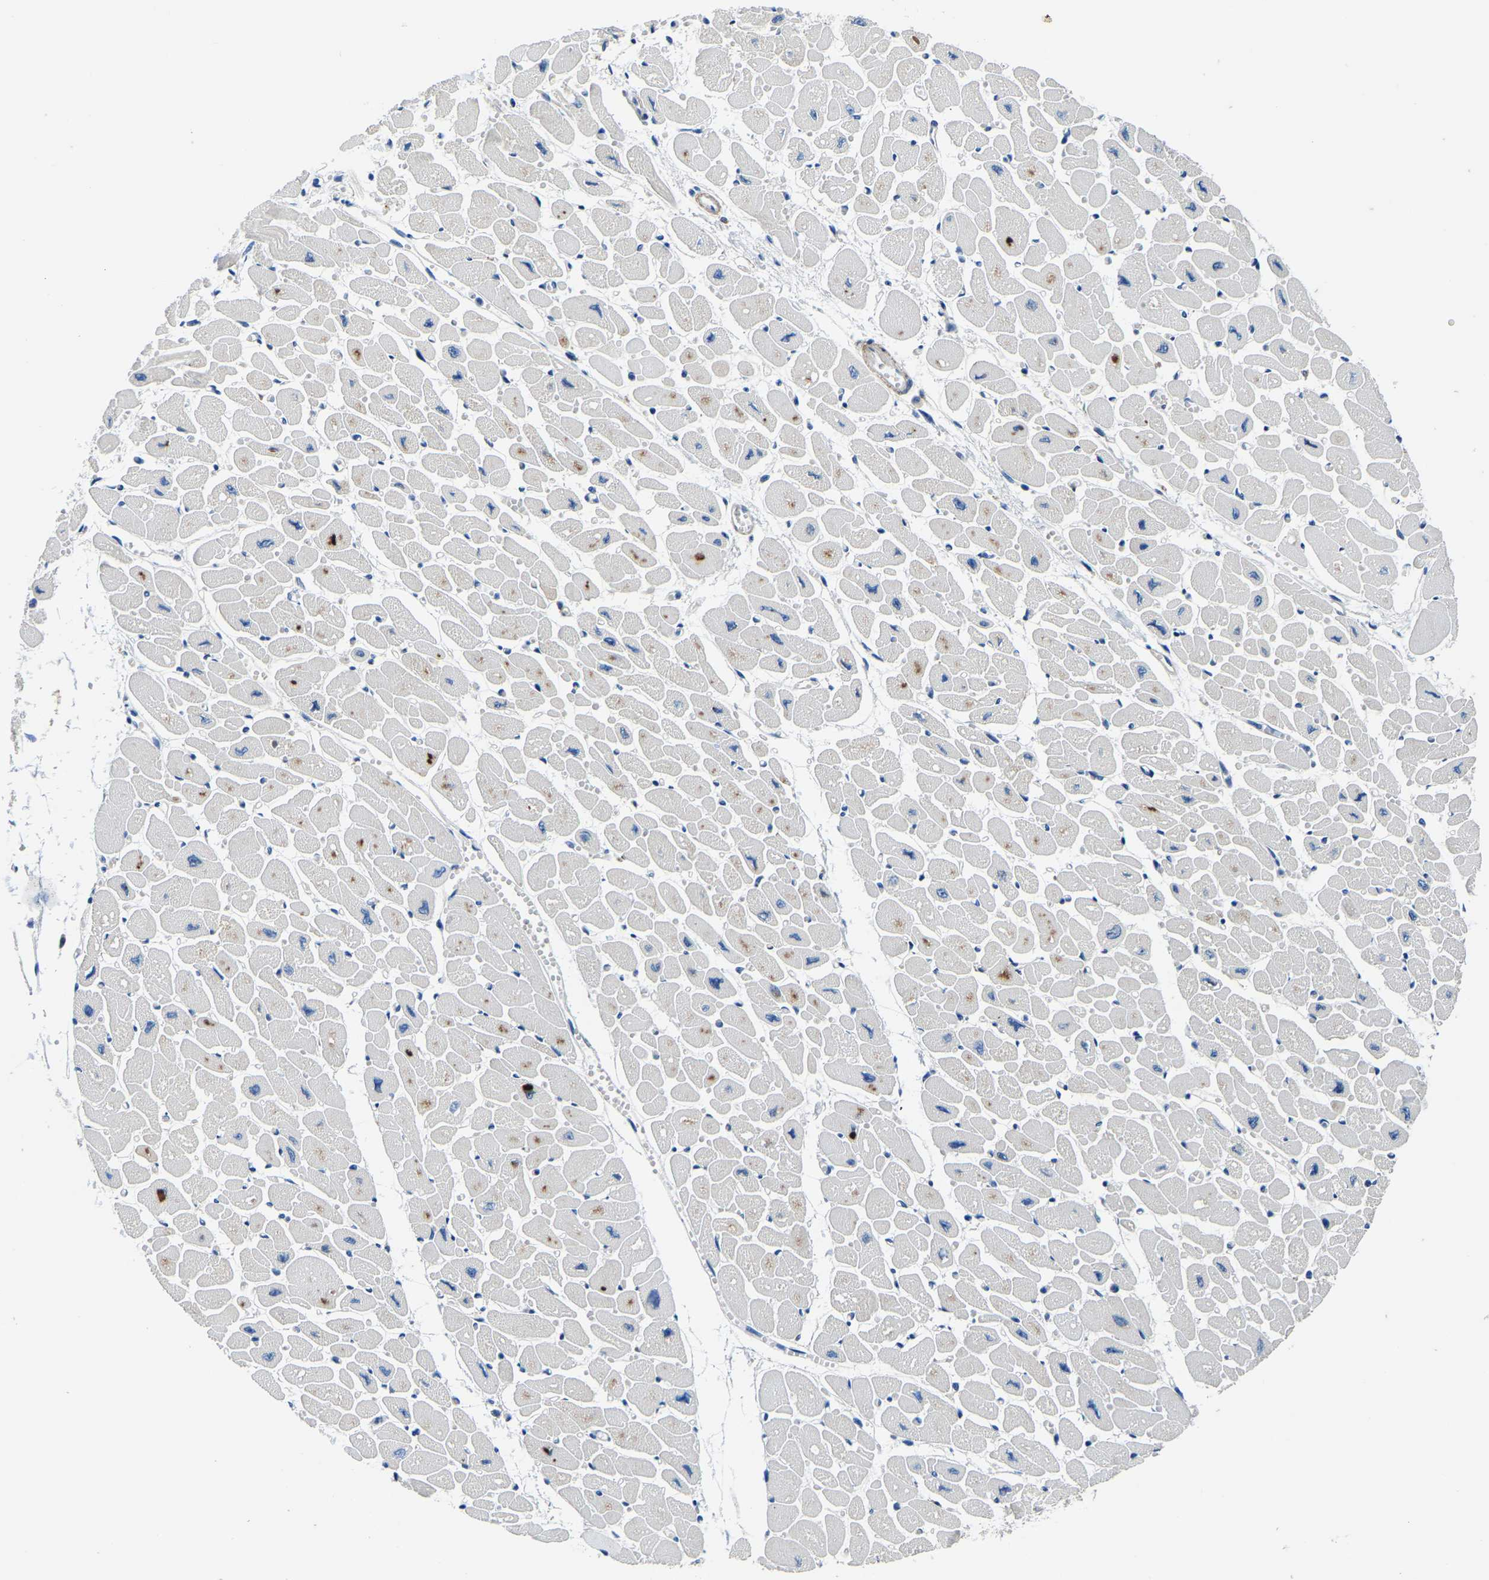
{"staining": {"intensity": "moderate", "quantity": "<25%", "location": "cytoplasmic/membranous"}, "tissue": "heart muscle", "cell_type": "Cardiomyocytes", "image_type": "normal", "snomed": [{"axis": "morphology", "description": "Normal tissue, NOS"}, {"axis": "topography", "description": "Heart"}], "caption": "The image demonstrates staining of unremarkable heart muscle, revealing moderate cytoplasmic/membranous protein positivity (brown color) within cardiomyocytes. The protein of interest is stained brown, and the nuclei are stained in blue (DAB IHC with brightfield microscopy, high magnification).", "gene": "LIAS", "patient": {"sex": "female", "age": 54}}